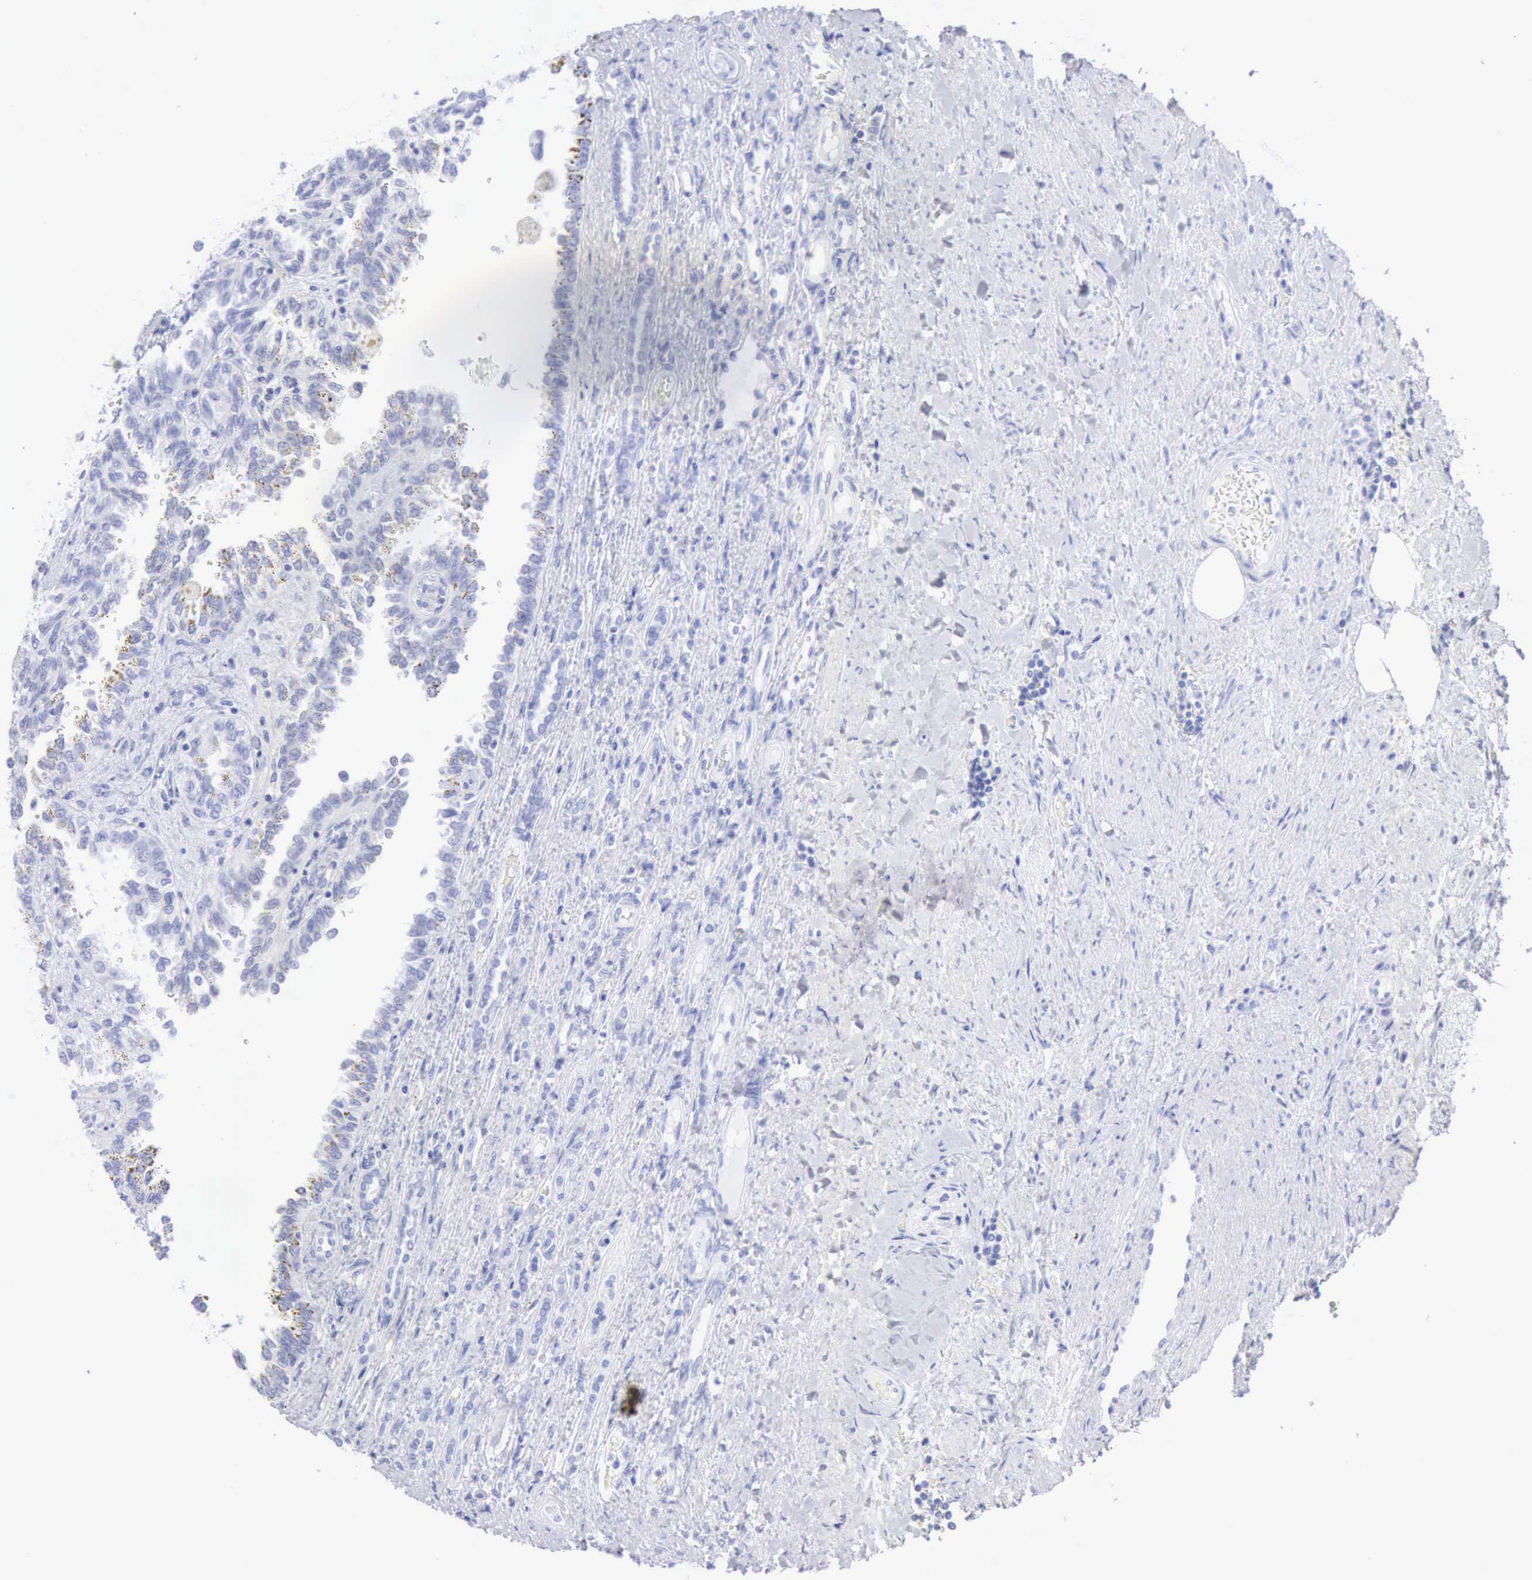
{"staining": {"intensity": "negative", "quantity": "none", "location": "none"}, "tissue": "renal cancer", "cell_type": "Tumor cells", "image_type": "cancer", "snomed": [{"axis": "morphology", "description": "Inflammation, NOS"}, {"axis": "morphology", "description": "Adenocarcinoma, NOS"}, {"axis": "topography", "description": "Kidney"}], "caption": "A photomicrograph of renal cancer (adenocarcinoma) stained for a protein displays no brown staining in tumor cells. The staining was performed using DAB to visualize the protein expression in brown, while the nuclei were stained in blue with hematoxylin (Magnification: 20x).", "gene": "KRT5", "patient": {"sex": "male", "age": 68}}